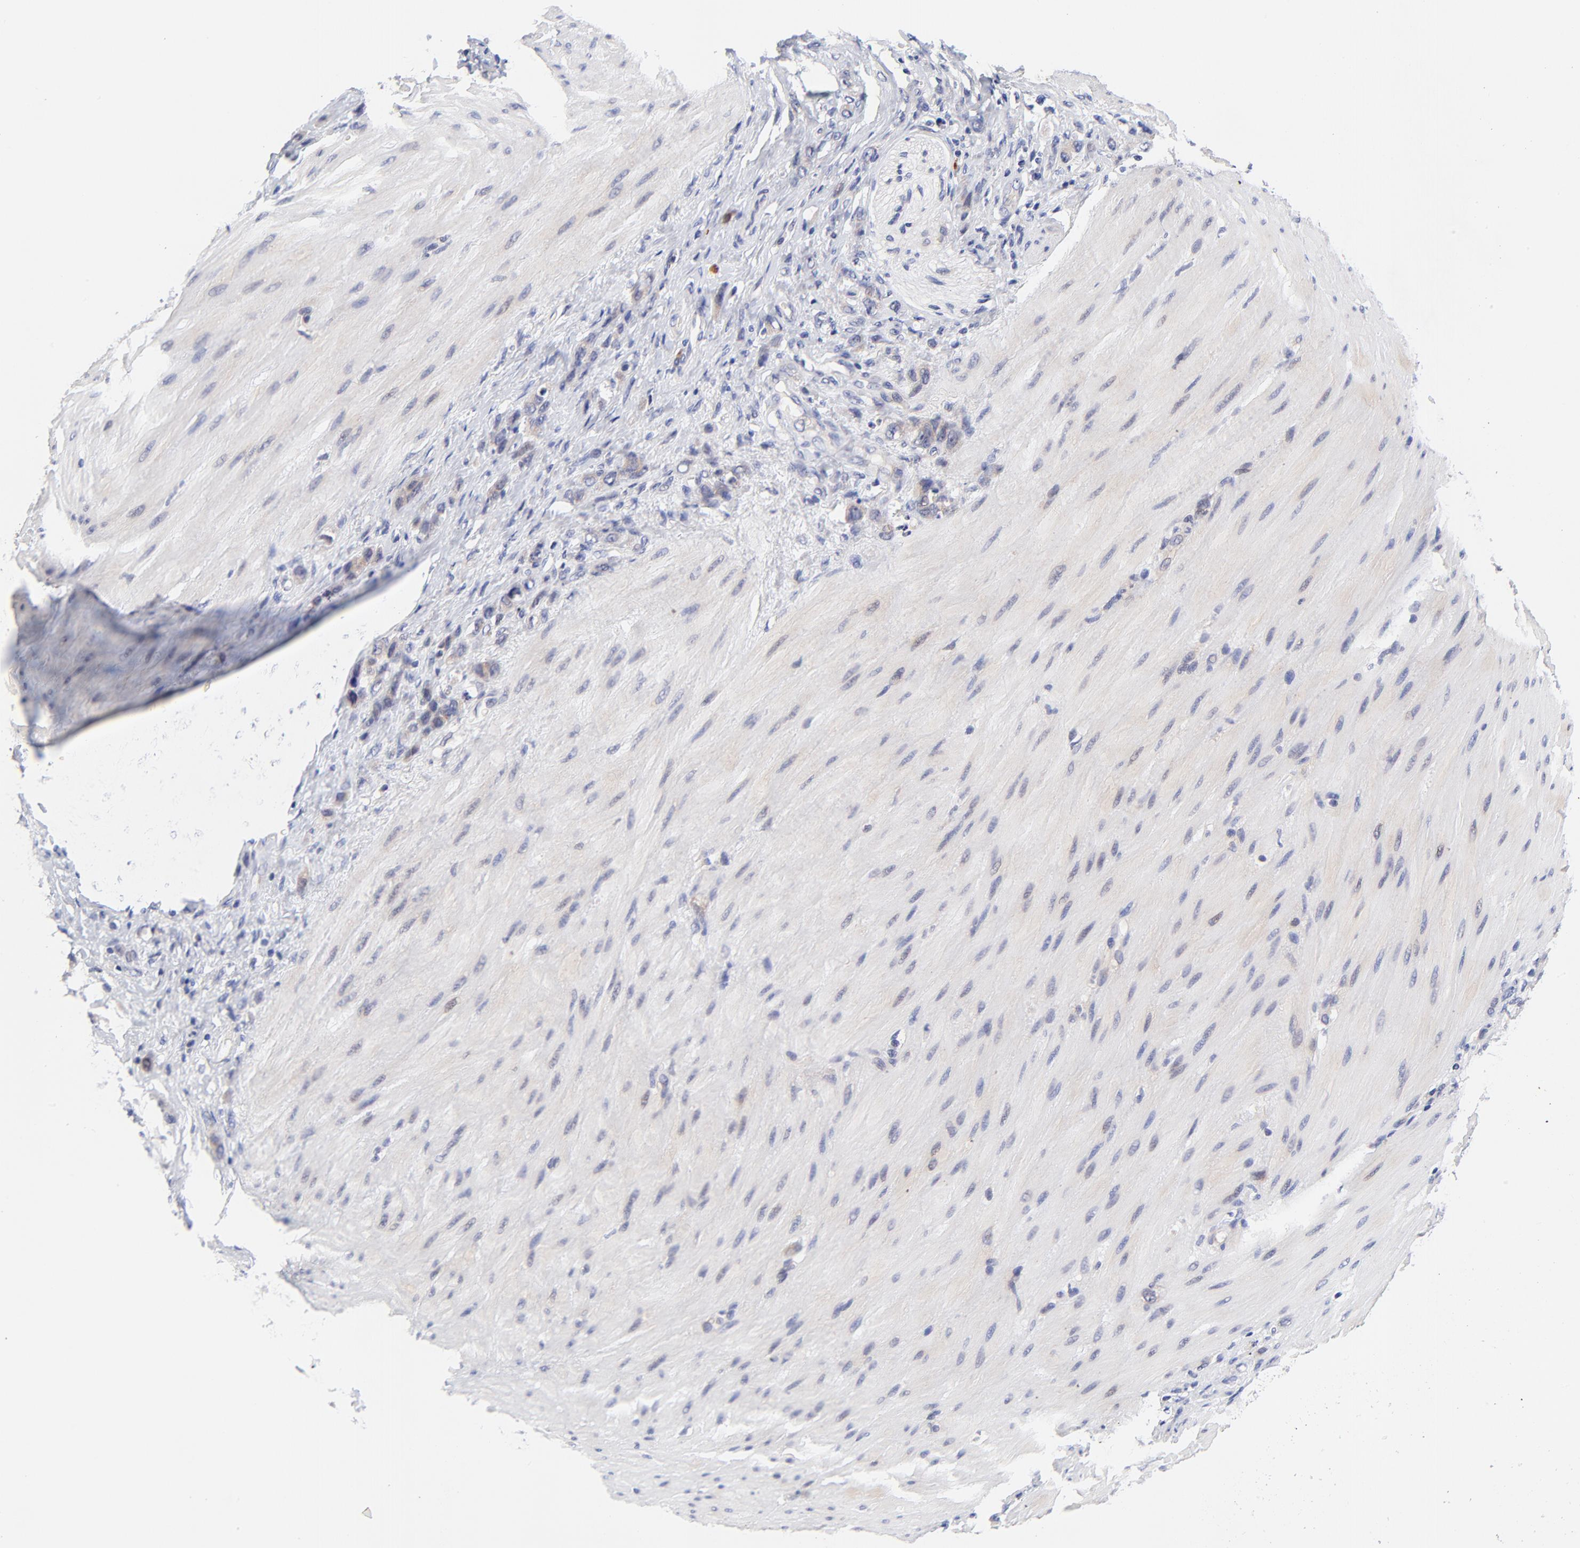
{"staining": {"intensity": "weak", "quantity": "25%-75%", "location": "cytoplasmic/membranous"}, "tissue": "stomach cancer", "cell_type": "Tumor cells", "image_type": "cancer", "snomed": [{"axis": "morphology", "description": "Normal tissue, NOS"}, {"axis": "morphology", "description": "Adenocarcinoma, NOS"}, {"axis": "topography", "description": "Stomach"}], "caption": "The histopathology image shows a brown stain indicating the presence of a protein in the cytoplasmic/membranous of tumor cells in stomach cancer (adenocarcinoma).", "gene": "AFF2", "patient": {"sex": "male", "age": 82}}